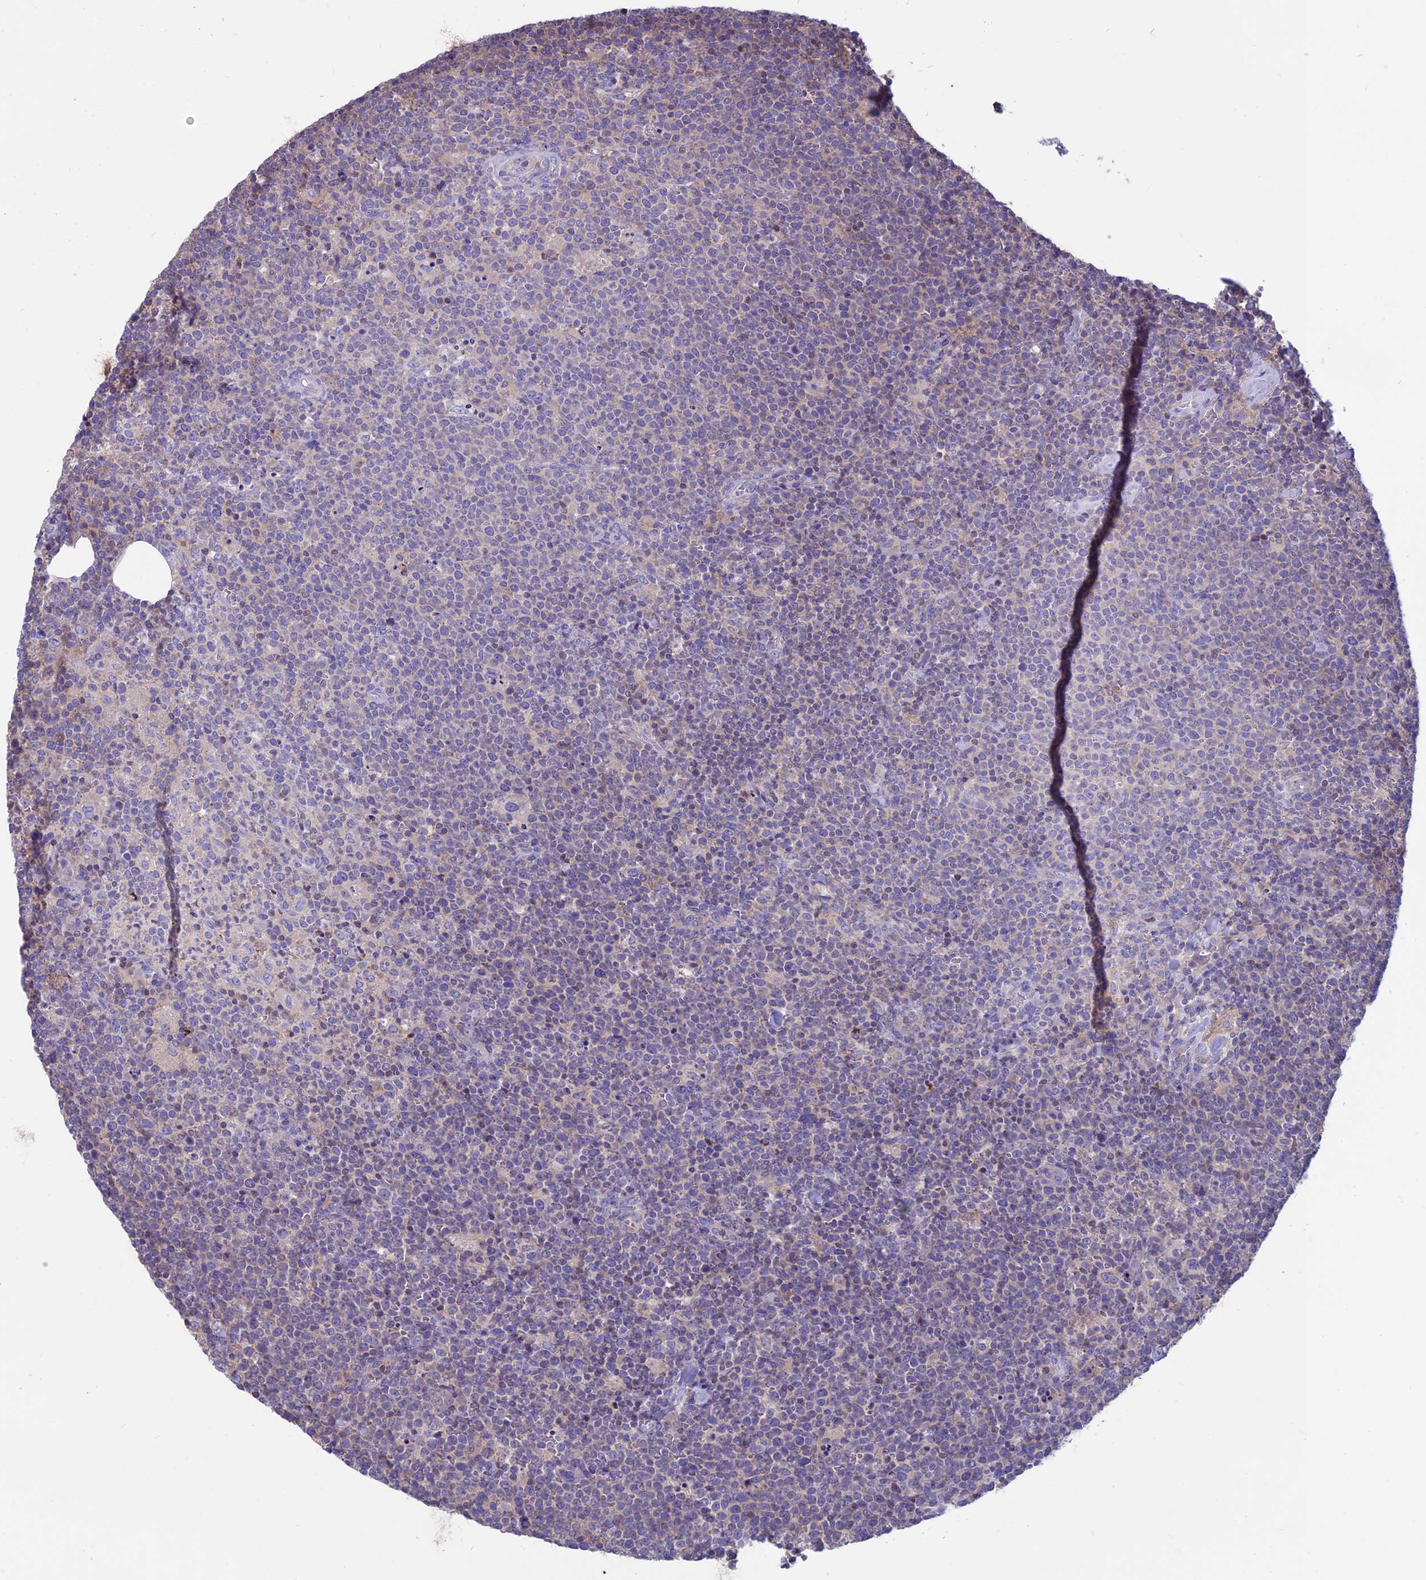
{"staining": {"intensity": "negative", "quantity": "none", "location": "none"}, "tissue": "lymphoma", "cell_type": "Tumor cells", "image_type": "cancer", "snomed": [{"axis": "morphology", "description": "Malignant lymphoma, non-Hodgkin's type, High grade"}, {"axis": "topography", "description": "Lymph node"}], "caption": "An immunohistochemistry (IHC) histopathology image of lymphoma is shown. There is no staining in tumor cells of lymphoma.", "gene": "CDAN1", "patient": {"sex": "male", "age": 61}}